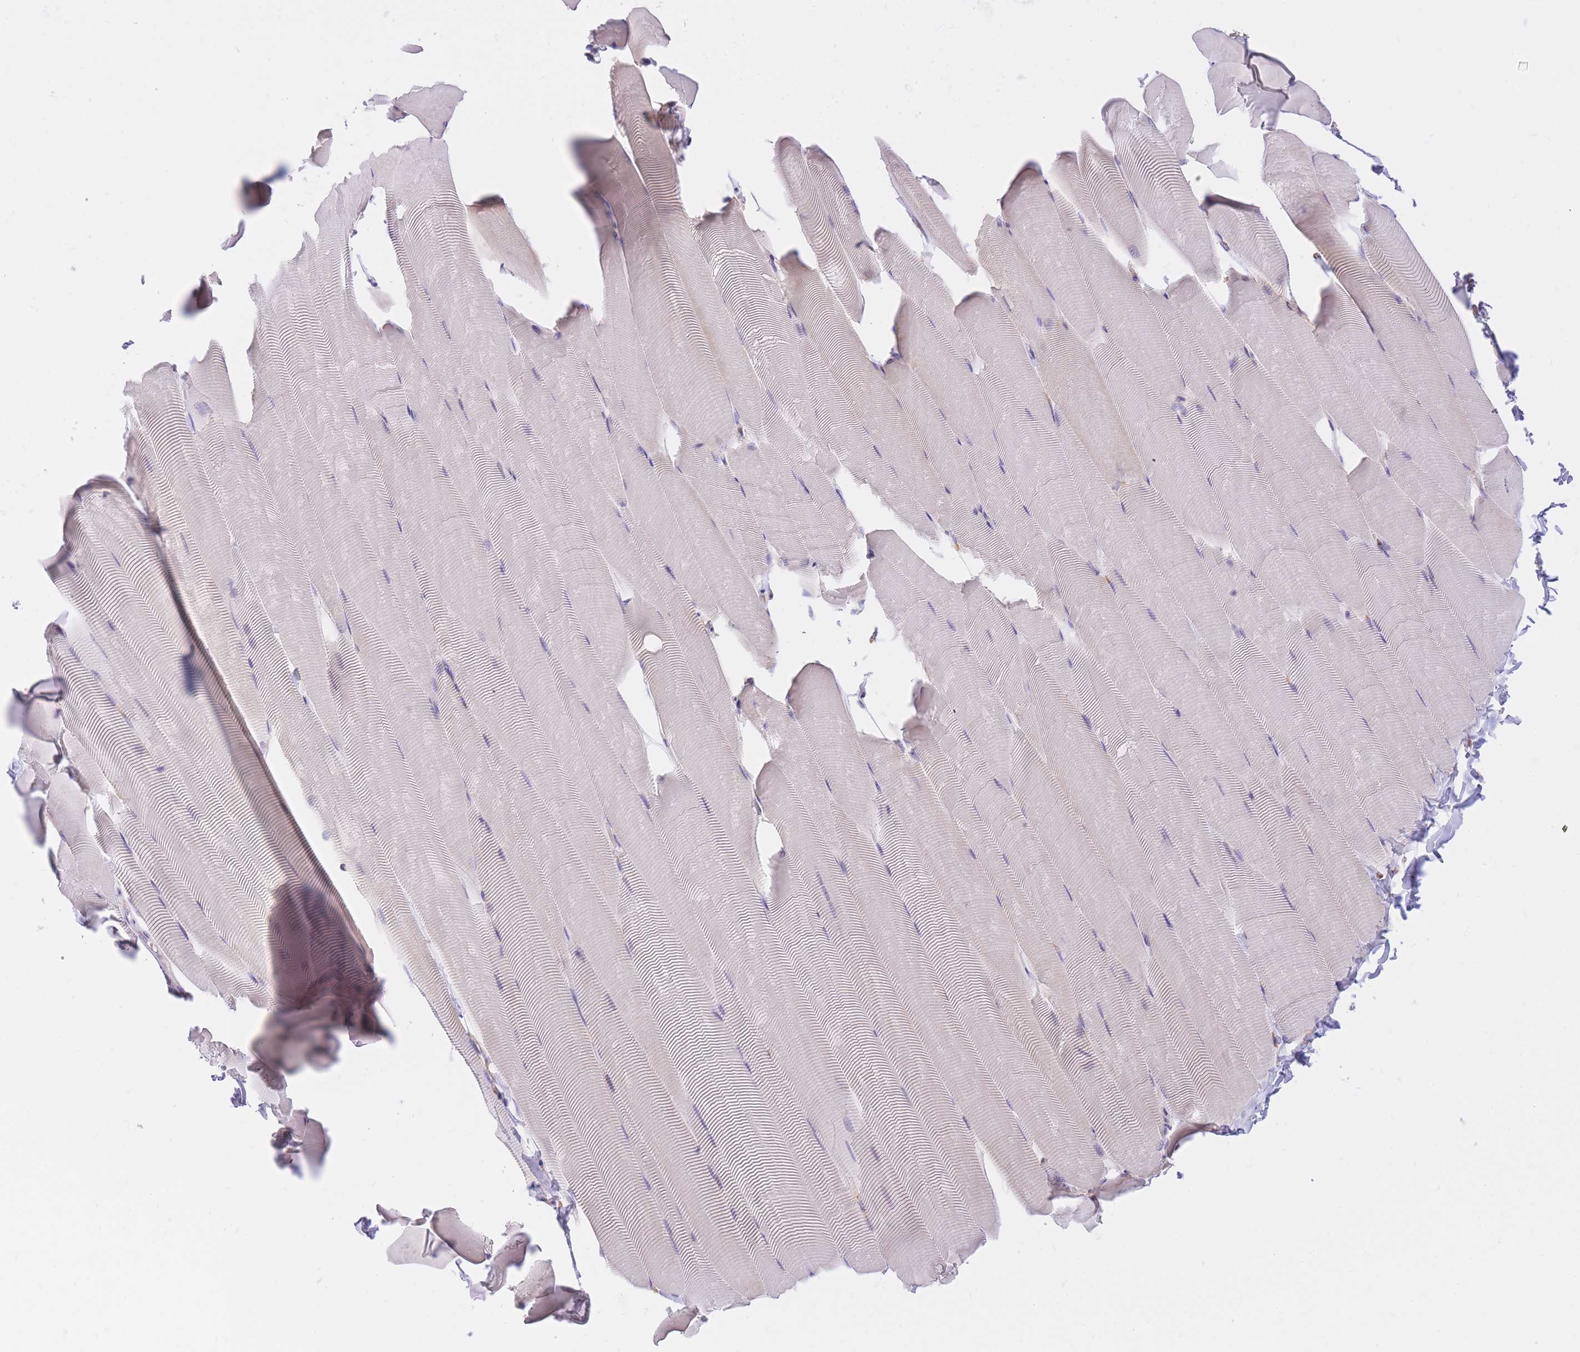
{"staining": {"intensity": "weak", "quantity": "25%-75%", "location": "cytoplasmic/membranous"}, "tissue": "skeletal muscle", "cell_type": "Myocytes", "image_type": "normal", "snomed": [{"axis": "morphology", "description": "Normal tissue, NOS"}, {"axis": "topography", "description": "Skeletal muscle"}], "caption": "The photomicrograph displays staining of unremarkable skeletal muscle, revealing weak cytoplasmic/membranous protein expression (brown color) within myocytes.", "gene": "GBP7", "patient": {"sex": "male", "age": 25}}